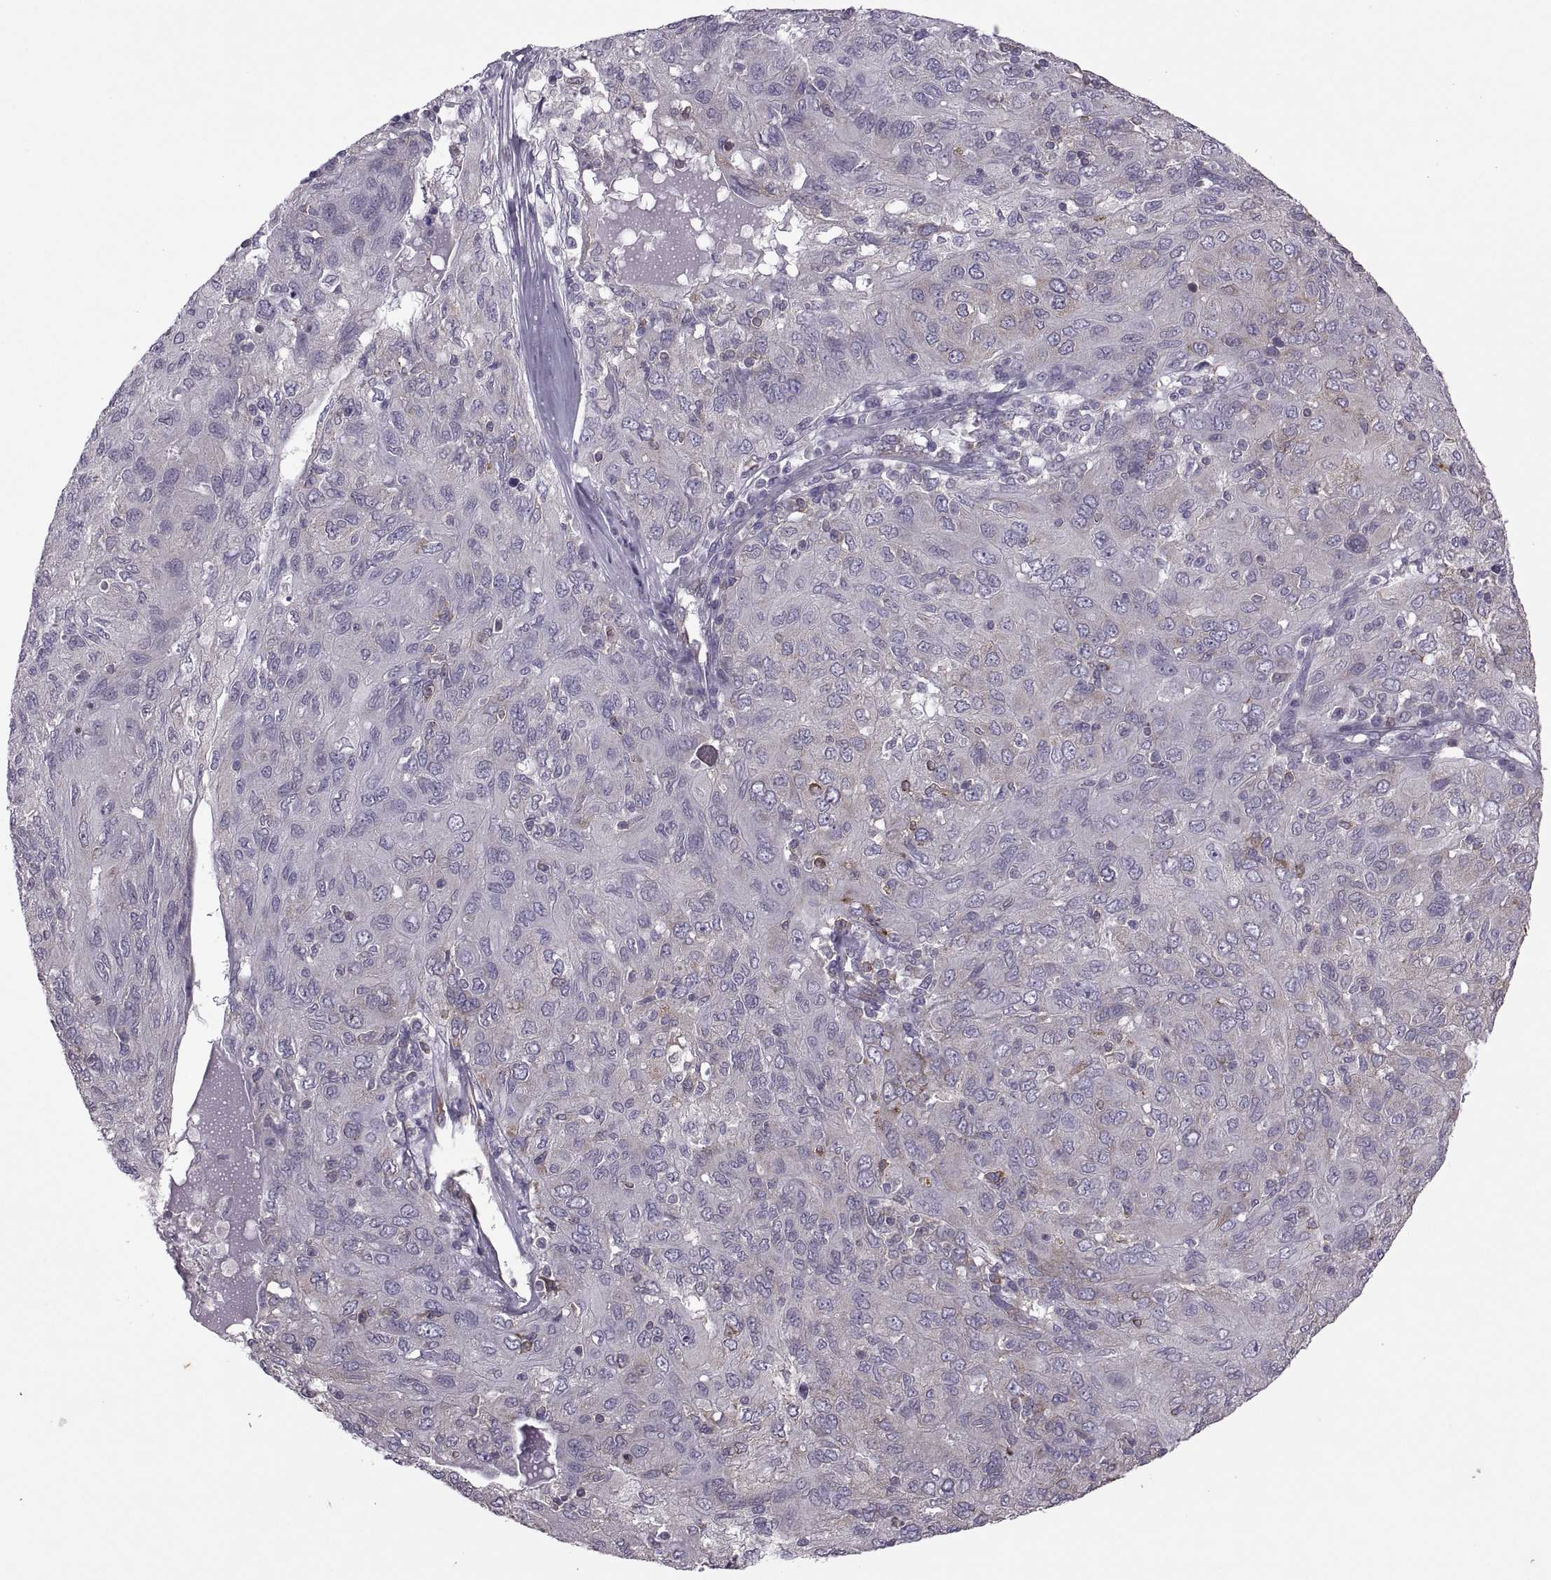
{"staining": {"intensity": "weak", "quantity": "<25%", "location": "cytoplasmic/membranous"}, "tissue": "ovarian cancer", "cell_type": "Tumor cells", "image_type": "cancer", "snomed": [{"axis": "morphology", "description": "Carcinoma, endometroid"}, {"axis": "topography", "description": "Ovary"}], "caption": "IHC image of ovarian cancer (endometroid carcinoma) stained for a protein (brown), which displays no staining in tumor cells. (DAB (3,3'-diaminobenzidine) immunohistochemistry (IHC) with hematoxylin counter stain).", "gene": "PABPC1", "patient": {"sex": "female", "age": 50}}